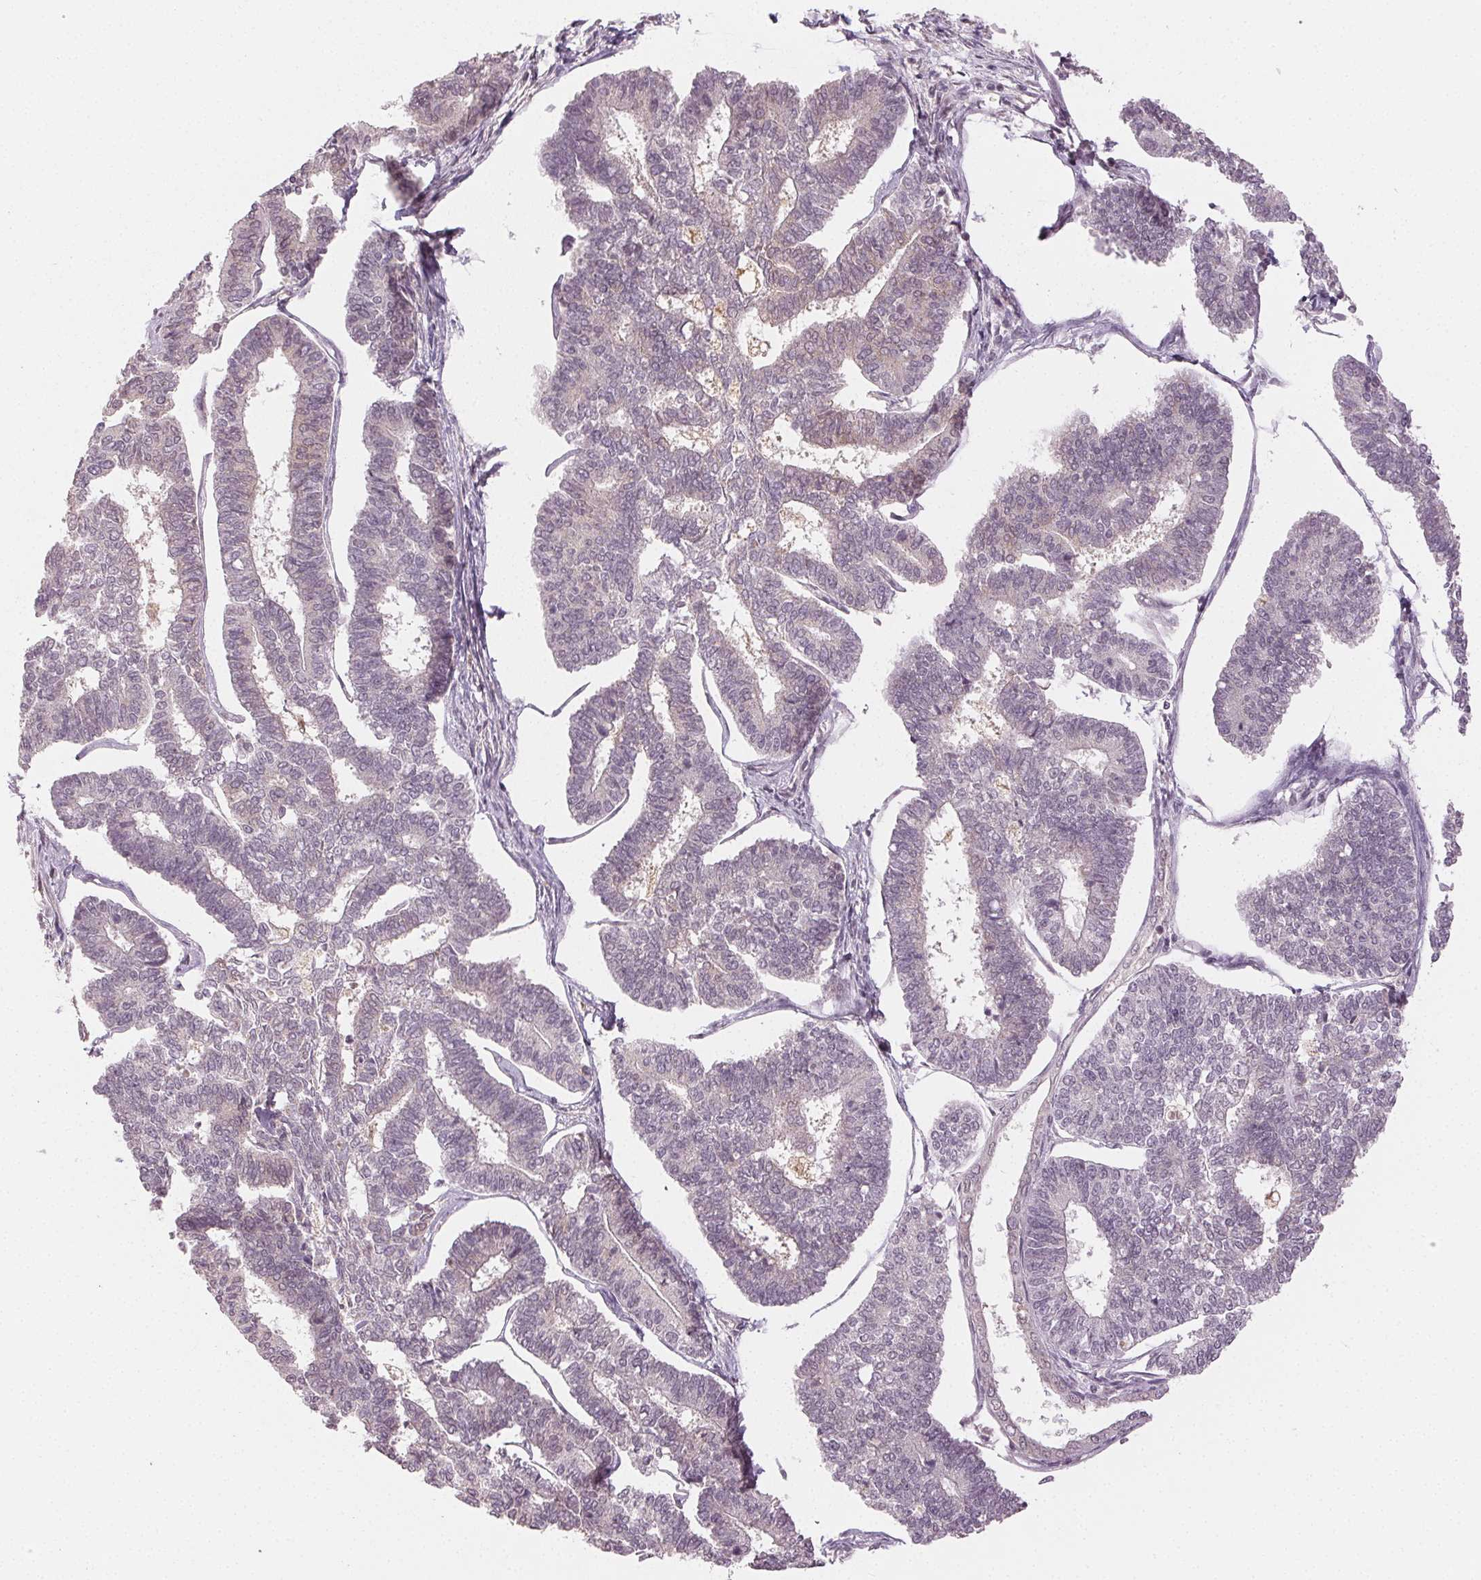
{"staining": {"intensity": "negative", "quantity": "none", "location": "none"}, "tissue": "endometrial cancer", "cell_type": "Tumor cells", "image_type": "cancer", "snomed": [{"axis": "morphology", "description": "Adenocarcinoma, NOS"}, {"axis": "topography", "description": "Endometrium"}], "caption": "Tumor cells are negative for protein expression in human endometrial cancer (adenocarcinoma). The staining was performed using DAB to visualize the protein expression in brown, while the nuclei were stained in blue with hematoxylin (Magnification: 20x).", "gene": "MAPK14", "patient": {"sex": "female", "age": 70}}